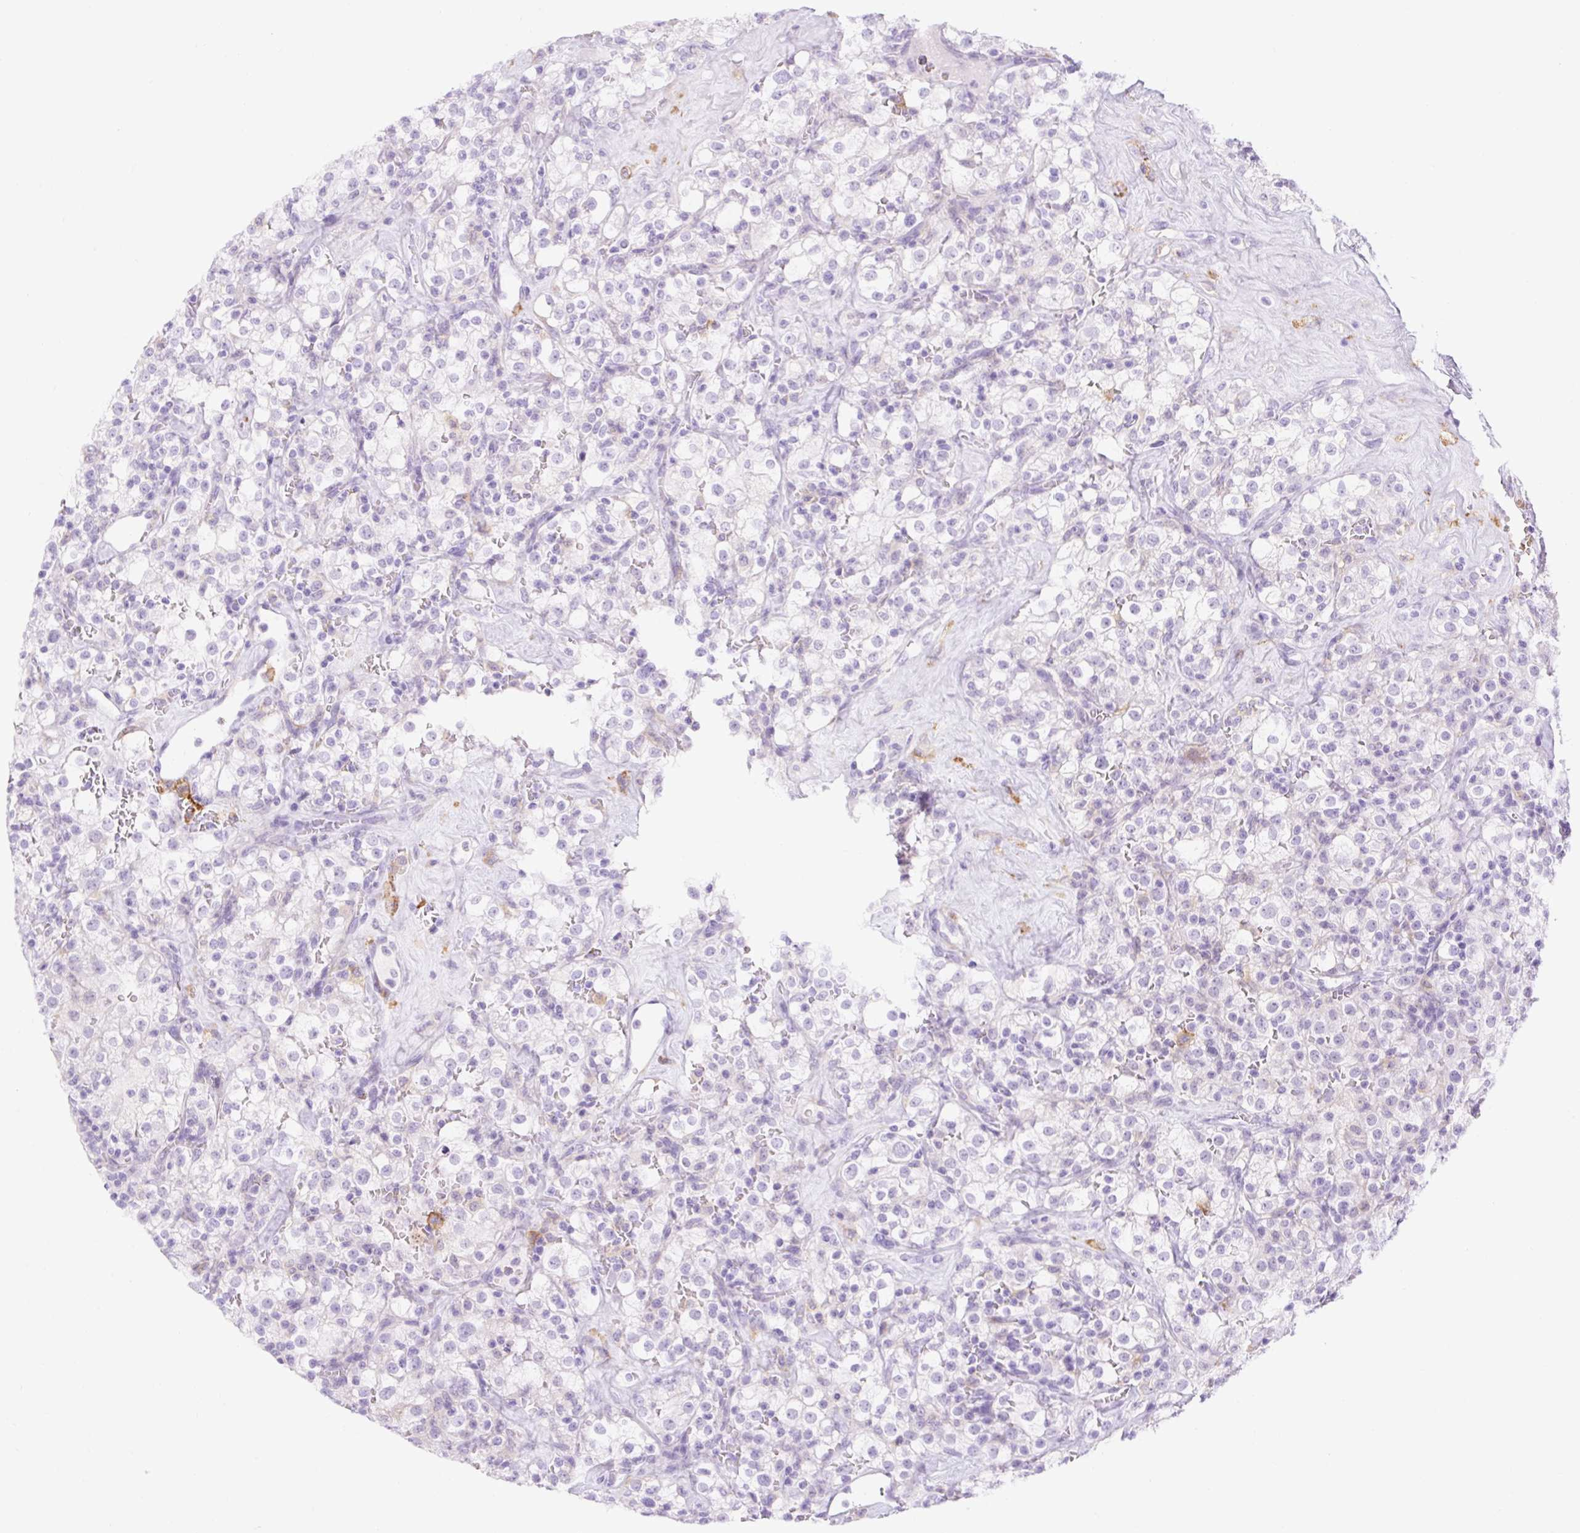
{"staining": {"intensity": "negative", "quantity": "none", "location": "none"}, "tissue": "renal cancer", "cell_type": "Tumor cells", "image_type": "cancer", "snomed": [{"axis": "morphology", "description": "Adenocarcinoma, NOS"}, {"axis": "topography", "description": "Kidney"}], "caption": "The immunohistochemistry histopathology image has no significant expression in tumor cells of renal cancer (adenocarcinoma) tissue. The staining was performed using DAB (3,3'-diaminobenzidine) to visualize the protein expression in brown, while the nuclei were stained in blue with hematoxylin (Magnification: 20x).", "gene": "SIGLEC1", "patient": {"sex": "female", "age": 74}}